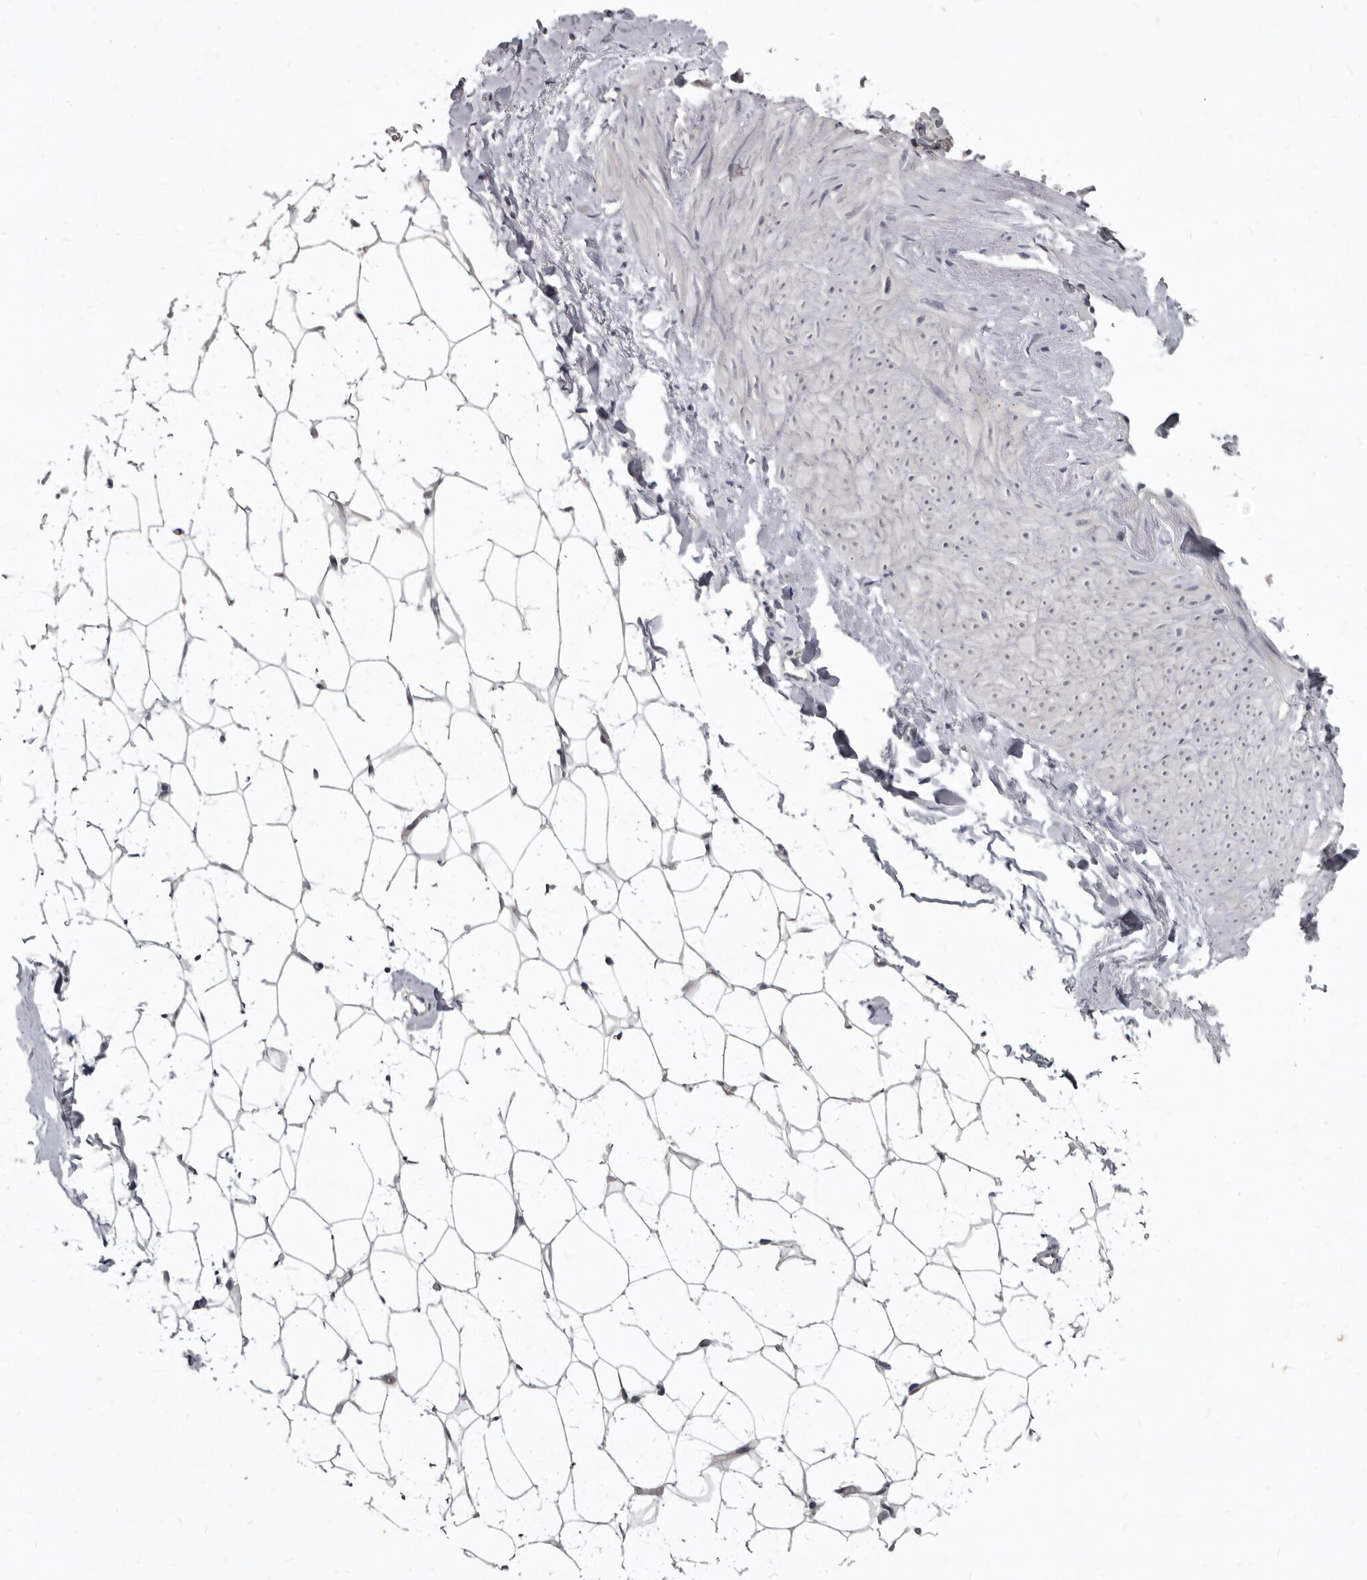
{"staining": {"intensity": "negative", "quantity": "none", "location": "none"}, "tissue": "breast", "cell_type": "Adipocytes", "image_type": "normal", "snomed": [{"axis": "morphology", "description": "Normal tissue, NOS"}, {"axis": "topography", "description": "Breast"}], "caption": "Photomicrograph shows no significant protein positivity in adipocytes of unremarkable breast.", "gene": "SULT1E1", "patient": {"sex": "female", "age": 23}}